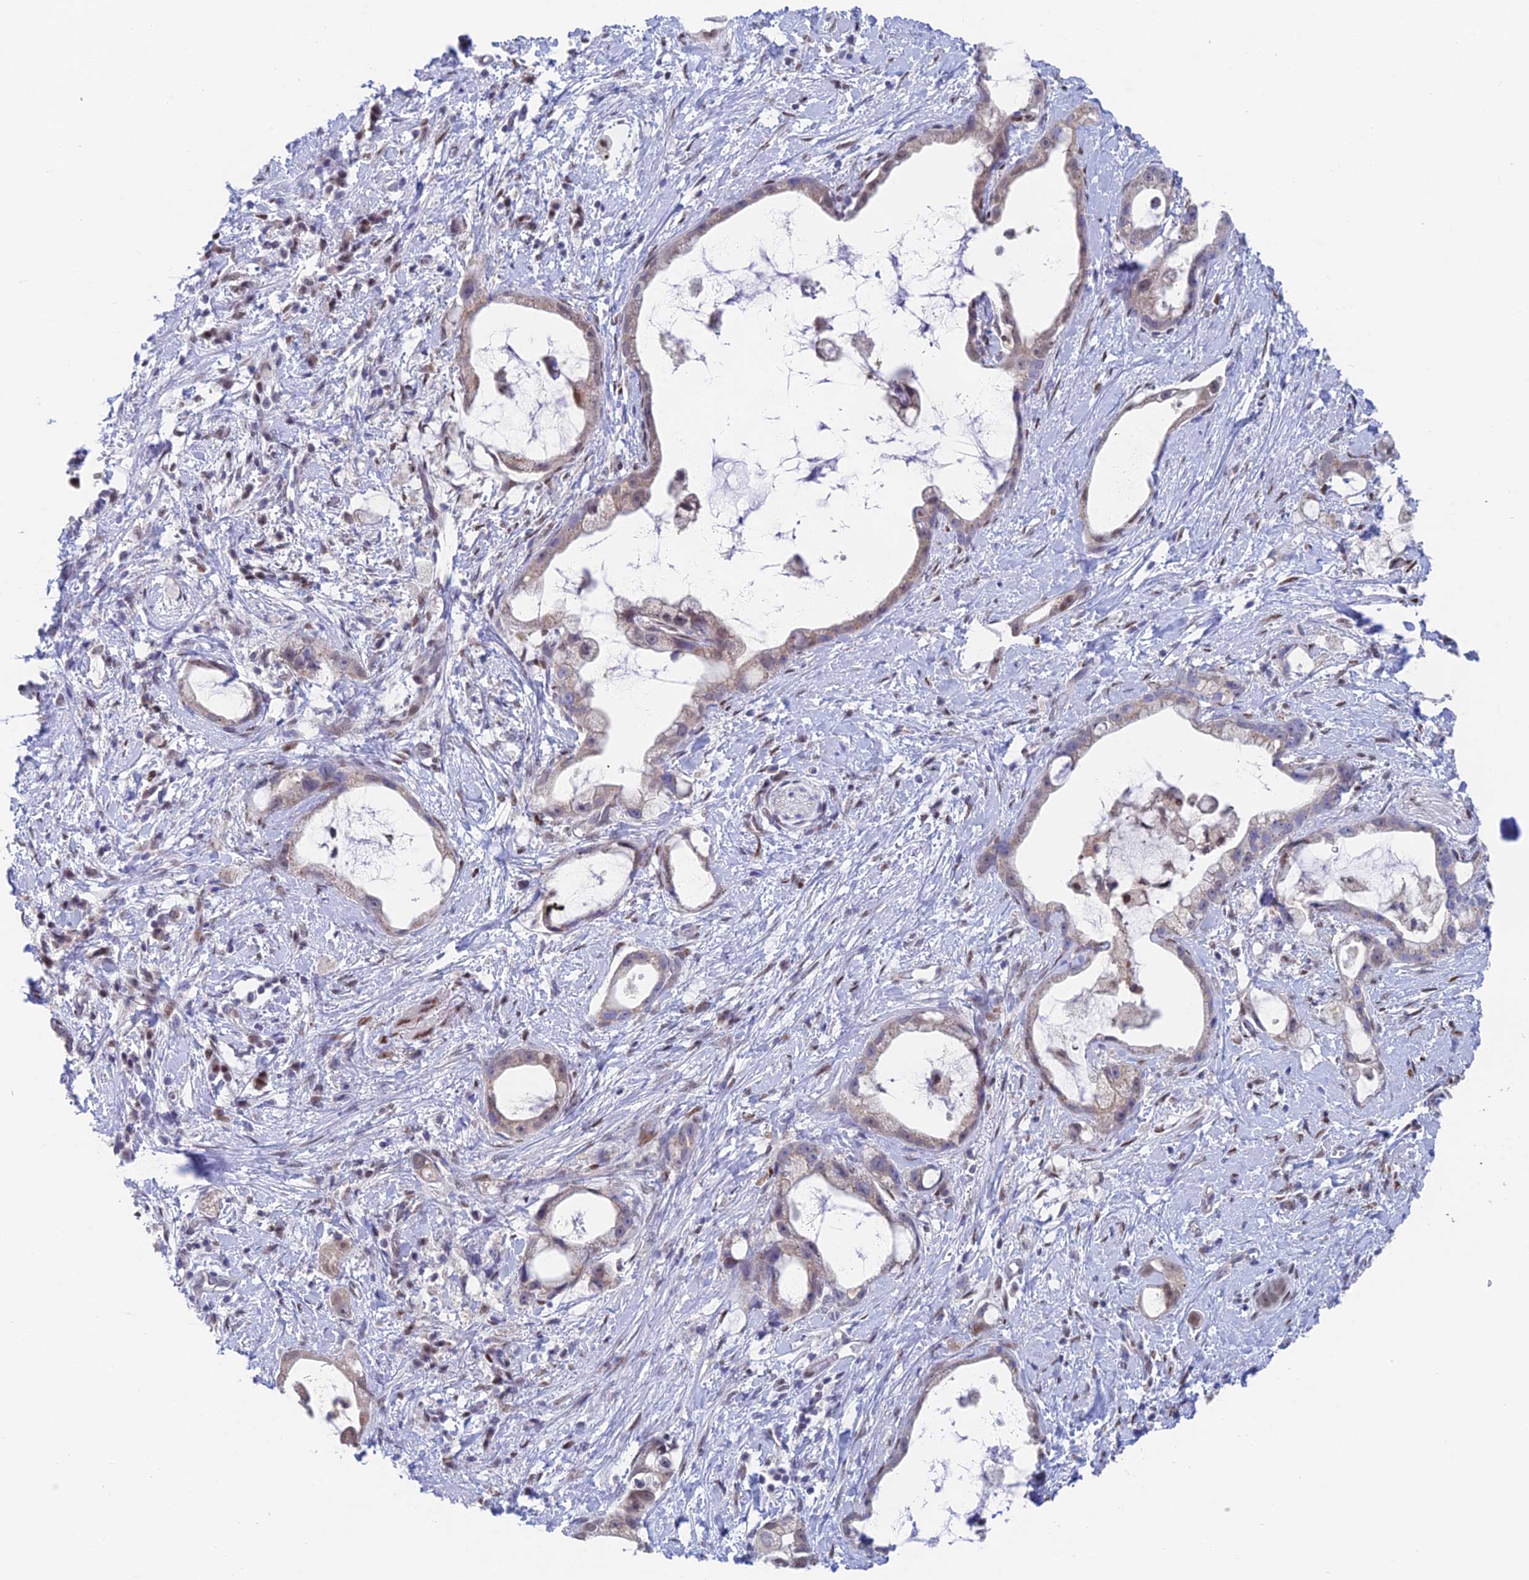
{"staining": {"intensity": "weak", "quantity": "25%-75%", "location": "cytoplasmic/membranous,nuclear"}, "tissue": "stomach cancer", "cell_type": "Tumor cells", "image_type": "cancer", "snomed": [{"axis": "morphology", "description": "Adenocarcinoma, NOS"}, {"axis": "topography", "description": "Stomach"}], "caption": "Protein analysis of stomach cancer (adenocarcinoma) tissue shows weak cytoplasmic/membranous and nuclear positivity in about 25%-75% of tumor cells.", "gene": "MRPL17", "patient": {"sex": "male", "age": 55}}